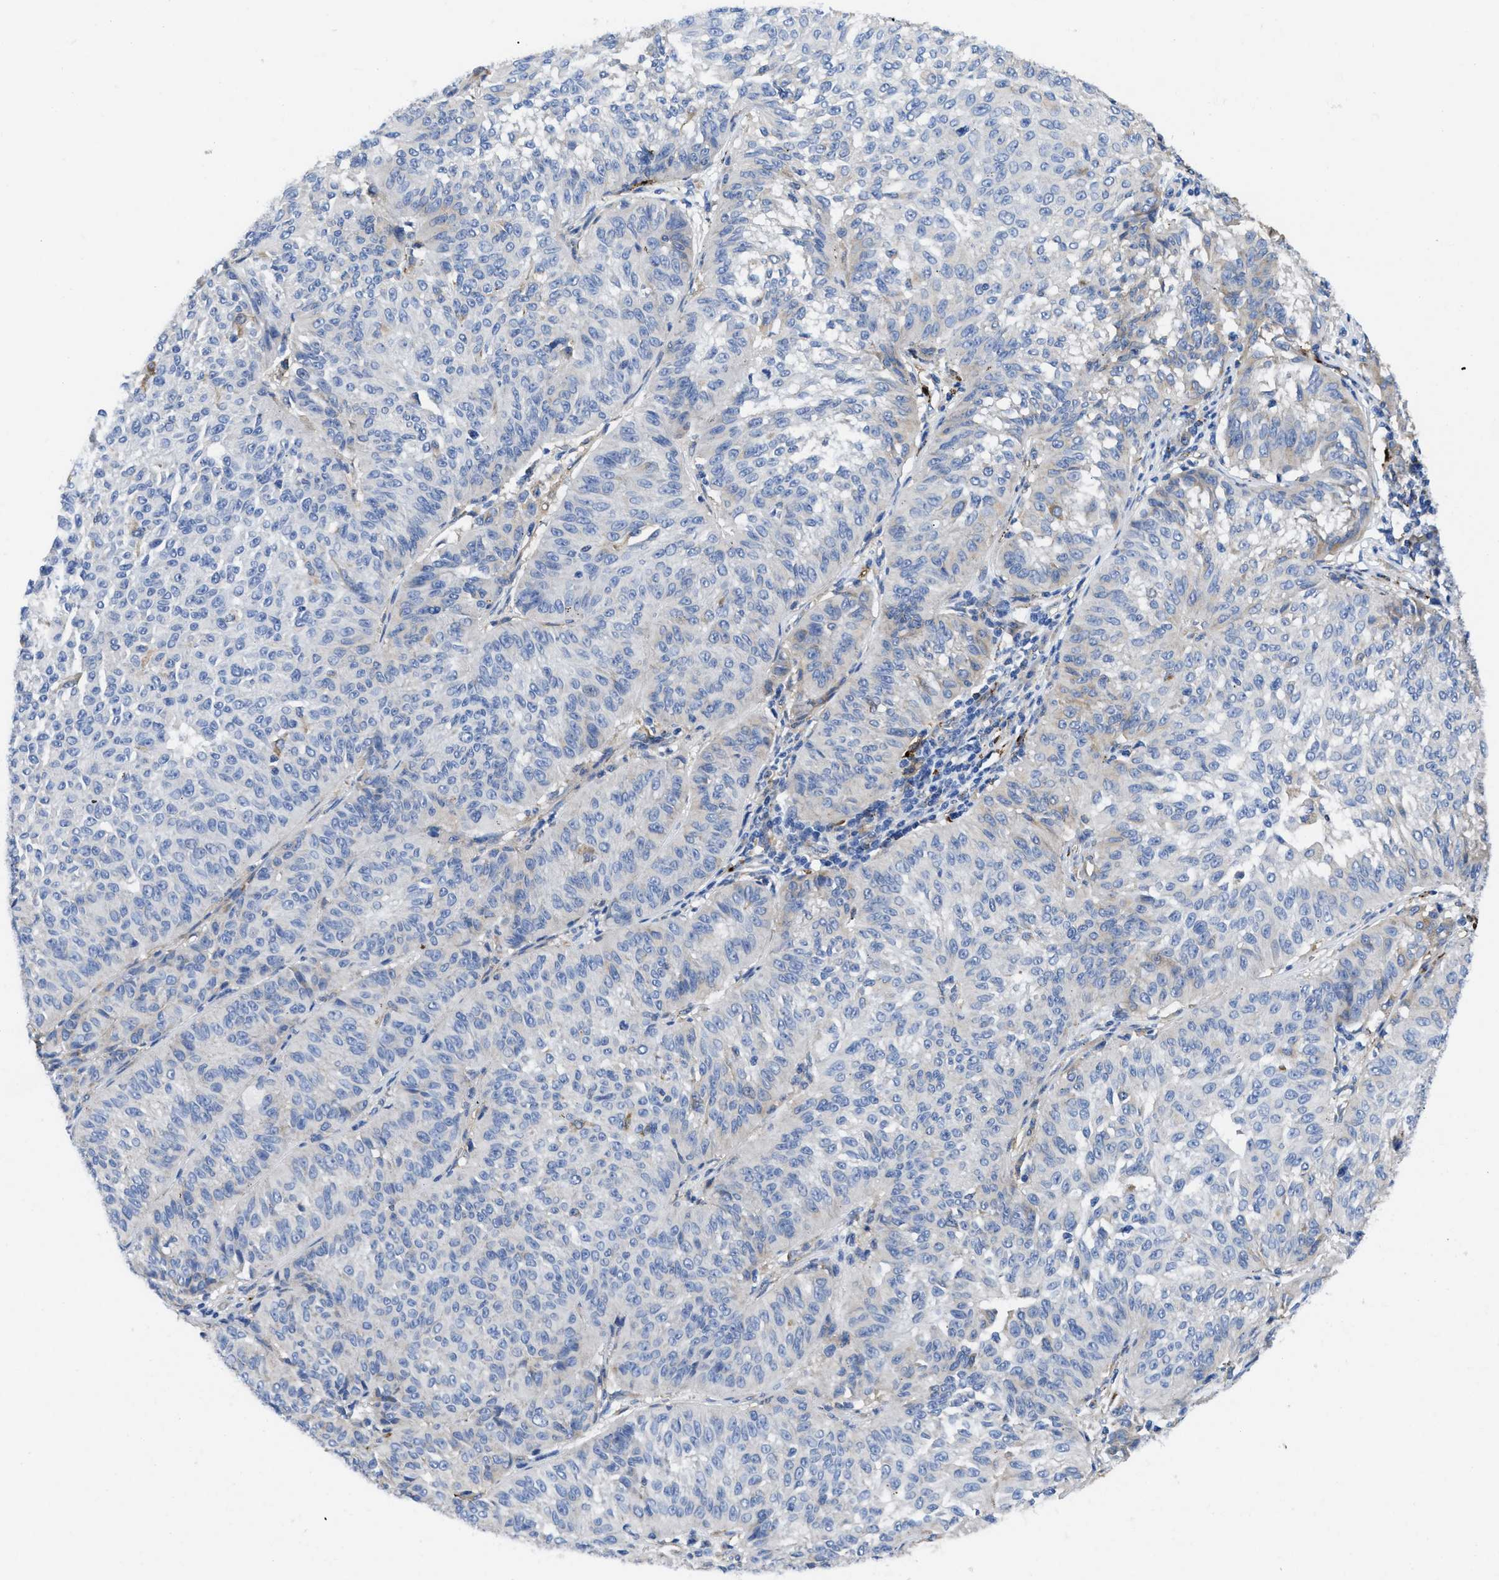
{"staining": {"intensity": "negative", "quantity": "none", "location": "none"}, "tissue": "melanoma", "cell_type": "Tumor cells", "image_type": "cancer", "snomed": [{"axis": "morphology", "description": "Malignant melanoma, NOS"}, {"axis": "topography", "description": "Skin"}], "caption": "DAB immunohistochemical staining of malignant melanoma reveals no significant expression in tumor cells.", "gene": "HLA-DPA1", "patient": {"sex": "female", "age": 72}}